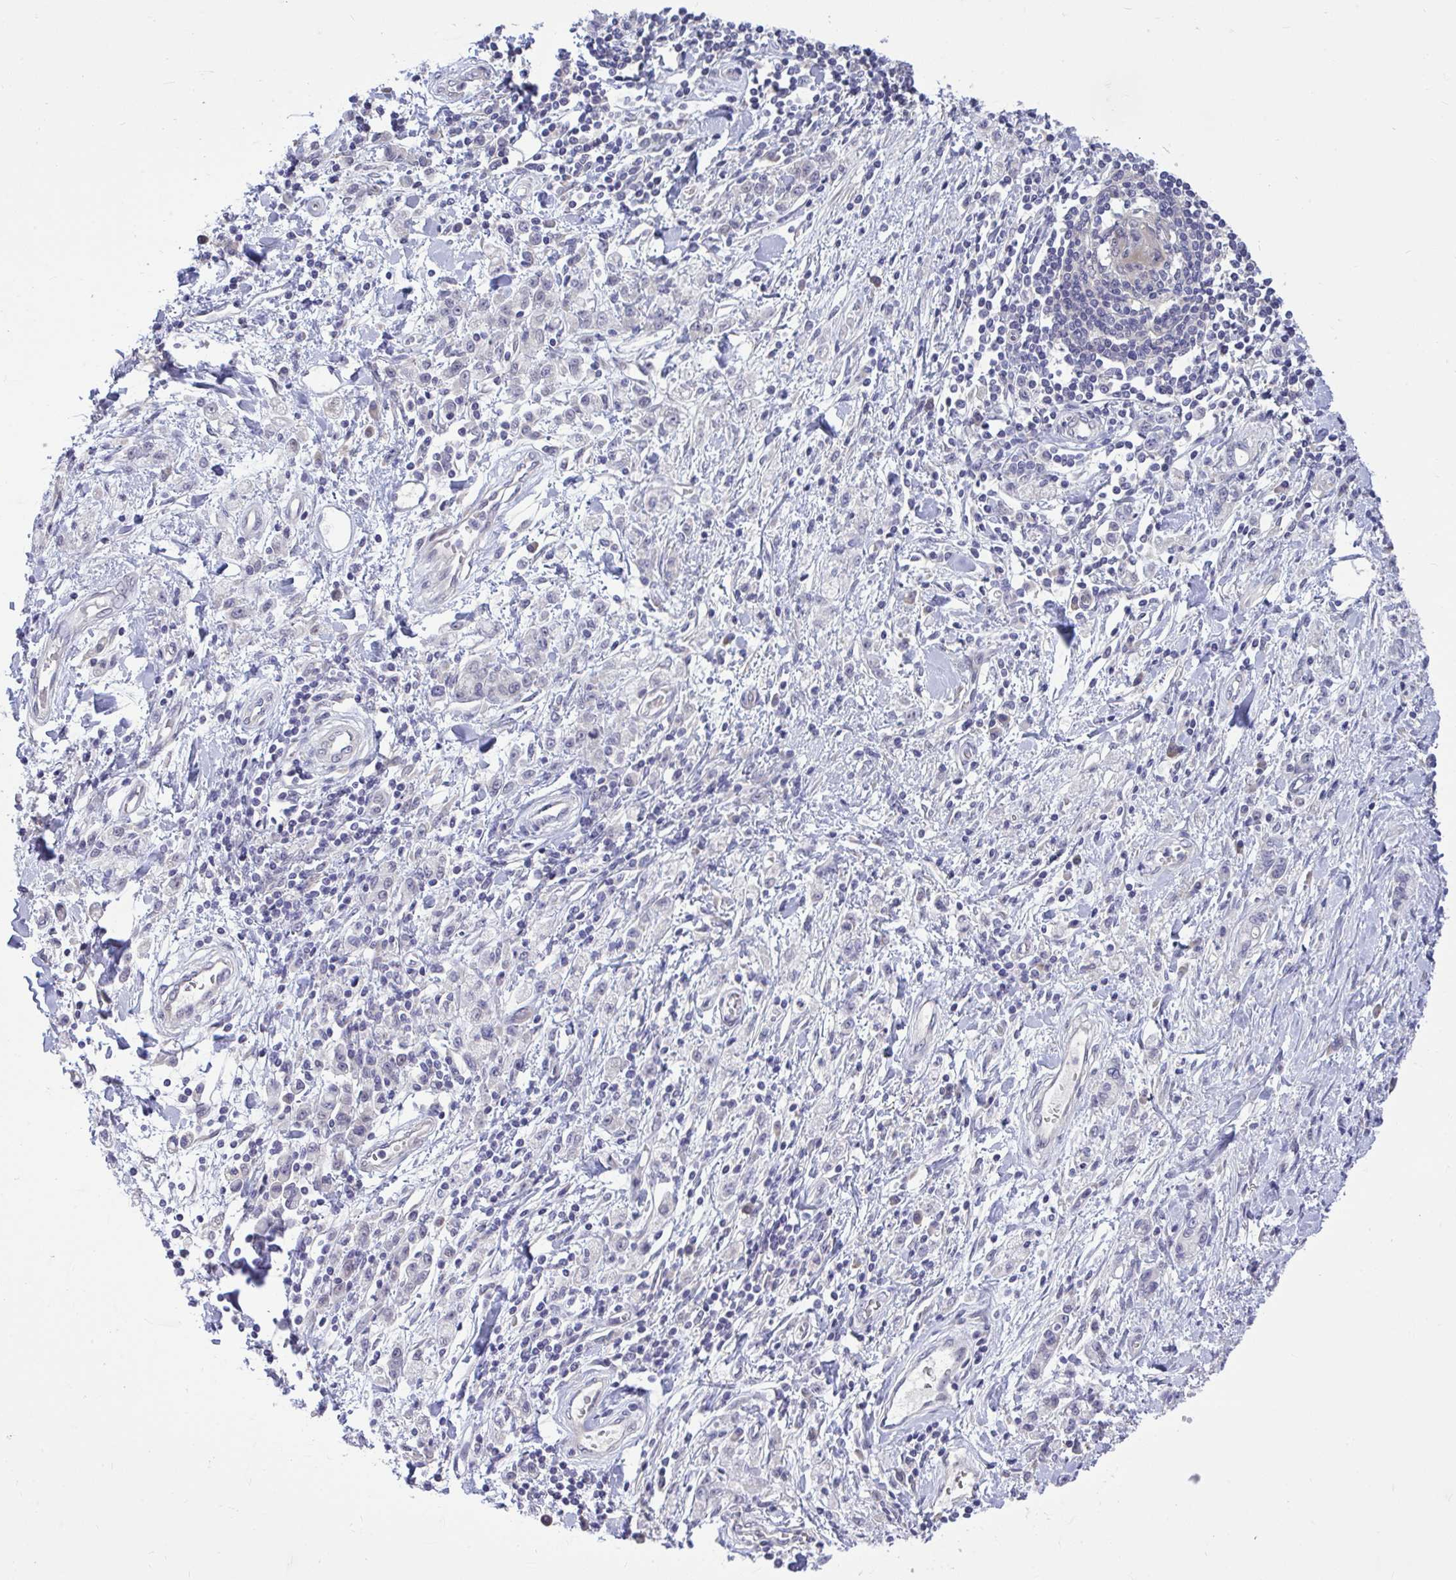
{"staining": {"intensity": "negative", "quantity": "none", "location": "none"}, "tissue": "stomach cancer", "cell_type": "Tumor cells", "image_type": "cancer", "snomed": [{"axis": "morphology", "description": "Adenocarcinoma, NOS"}, {"axis": "topography", "description": "Stomach"}], "caption": "Adenocarcinoma (stomach) was stained to show a protein in brown. There is no significant expression in tumor cells. Brightfield microscopy of immunohistochemistry stained with DAB (3,3'-diaminobenzidine) (brown) and hematoxylin (blue), captured at high magnification.", "gene": "HMBOX1", "patient": {"sex": "male", "age": 77}}